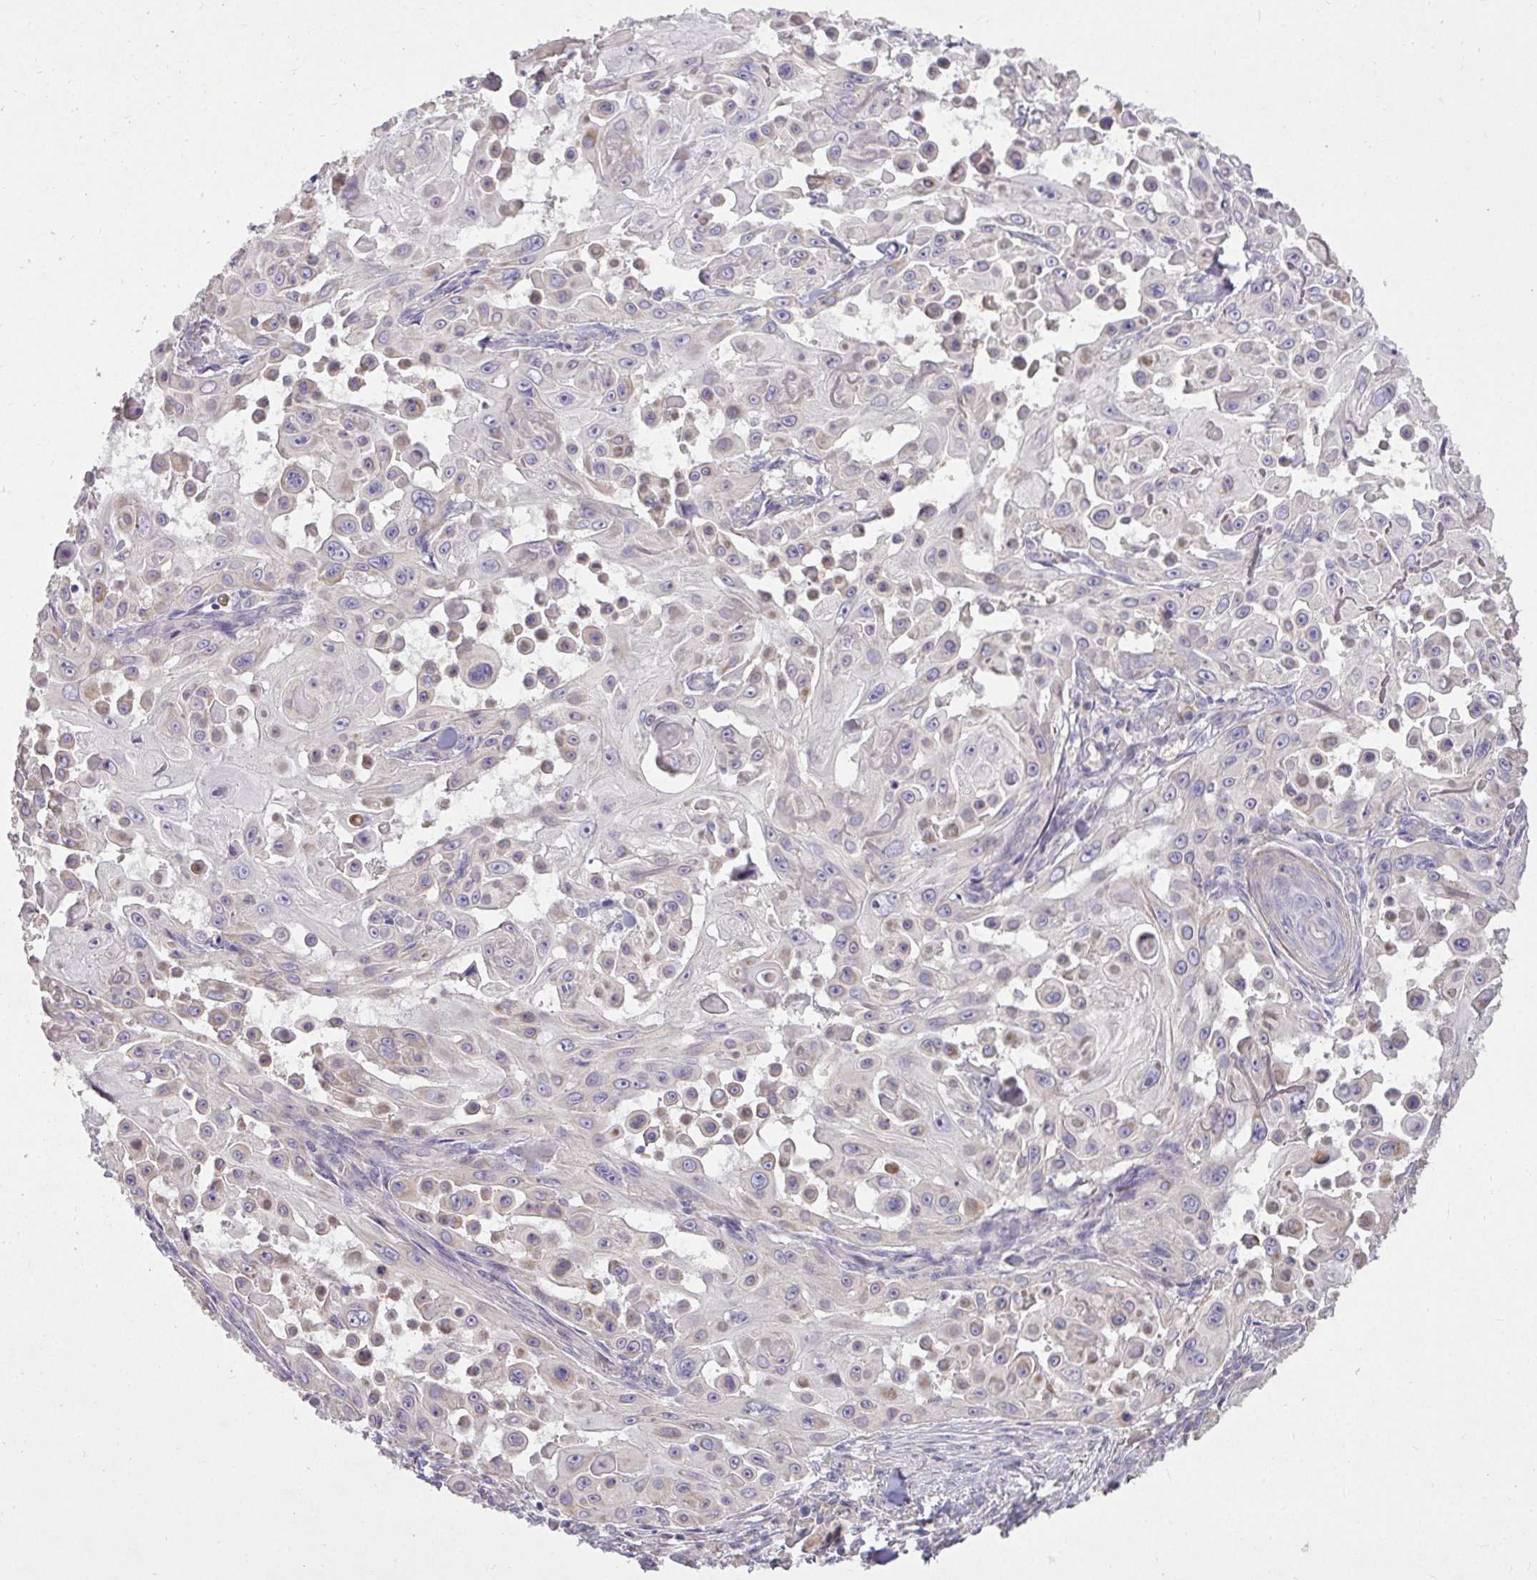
{"staining": {"intensity": "weak", "quantity": "<25%", "location": "cytoplasmic/membranous"}, "tissue": "skin cancer", "cell_type": "Tumor cells", "image_type": "cancer", "snomed": [{"axis": "morphology", "description": "Squamous cell carcinoma, NOS"}, {"axis": "topography", "description": "Skin"}], "caption": "Immunohistochemical staining of human skin squamous cell carcinoma reveals no significant expression in tumor cells. The staining is performed using DAB brown chromogen with nuclei counter-stained in using hematoxylin.", "gene": "STRIP1", "patient": {"sex": "male", "age": 91}}